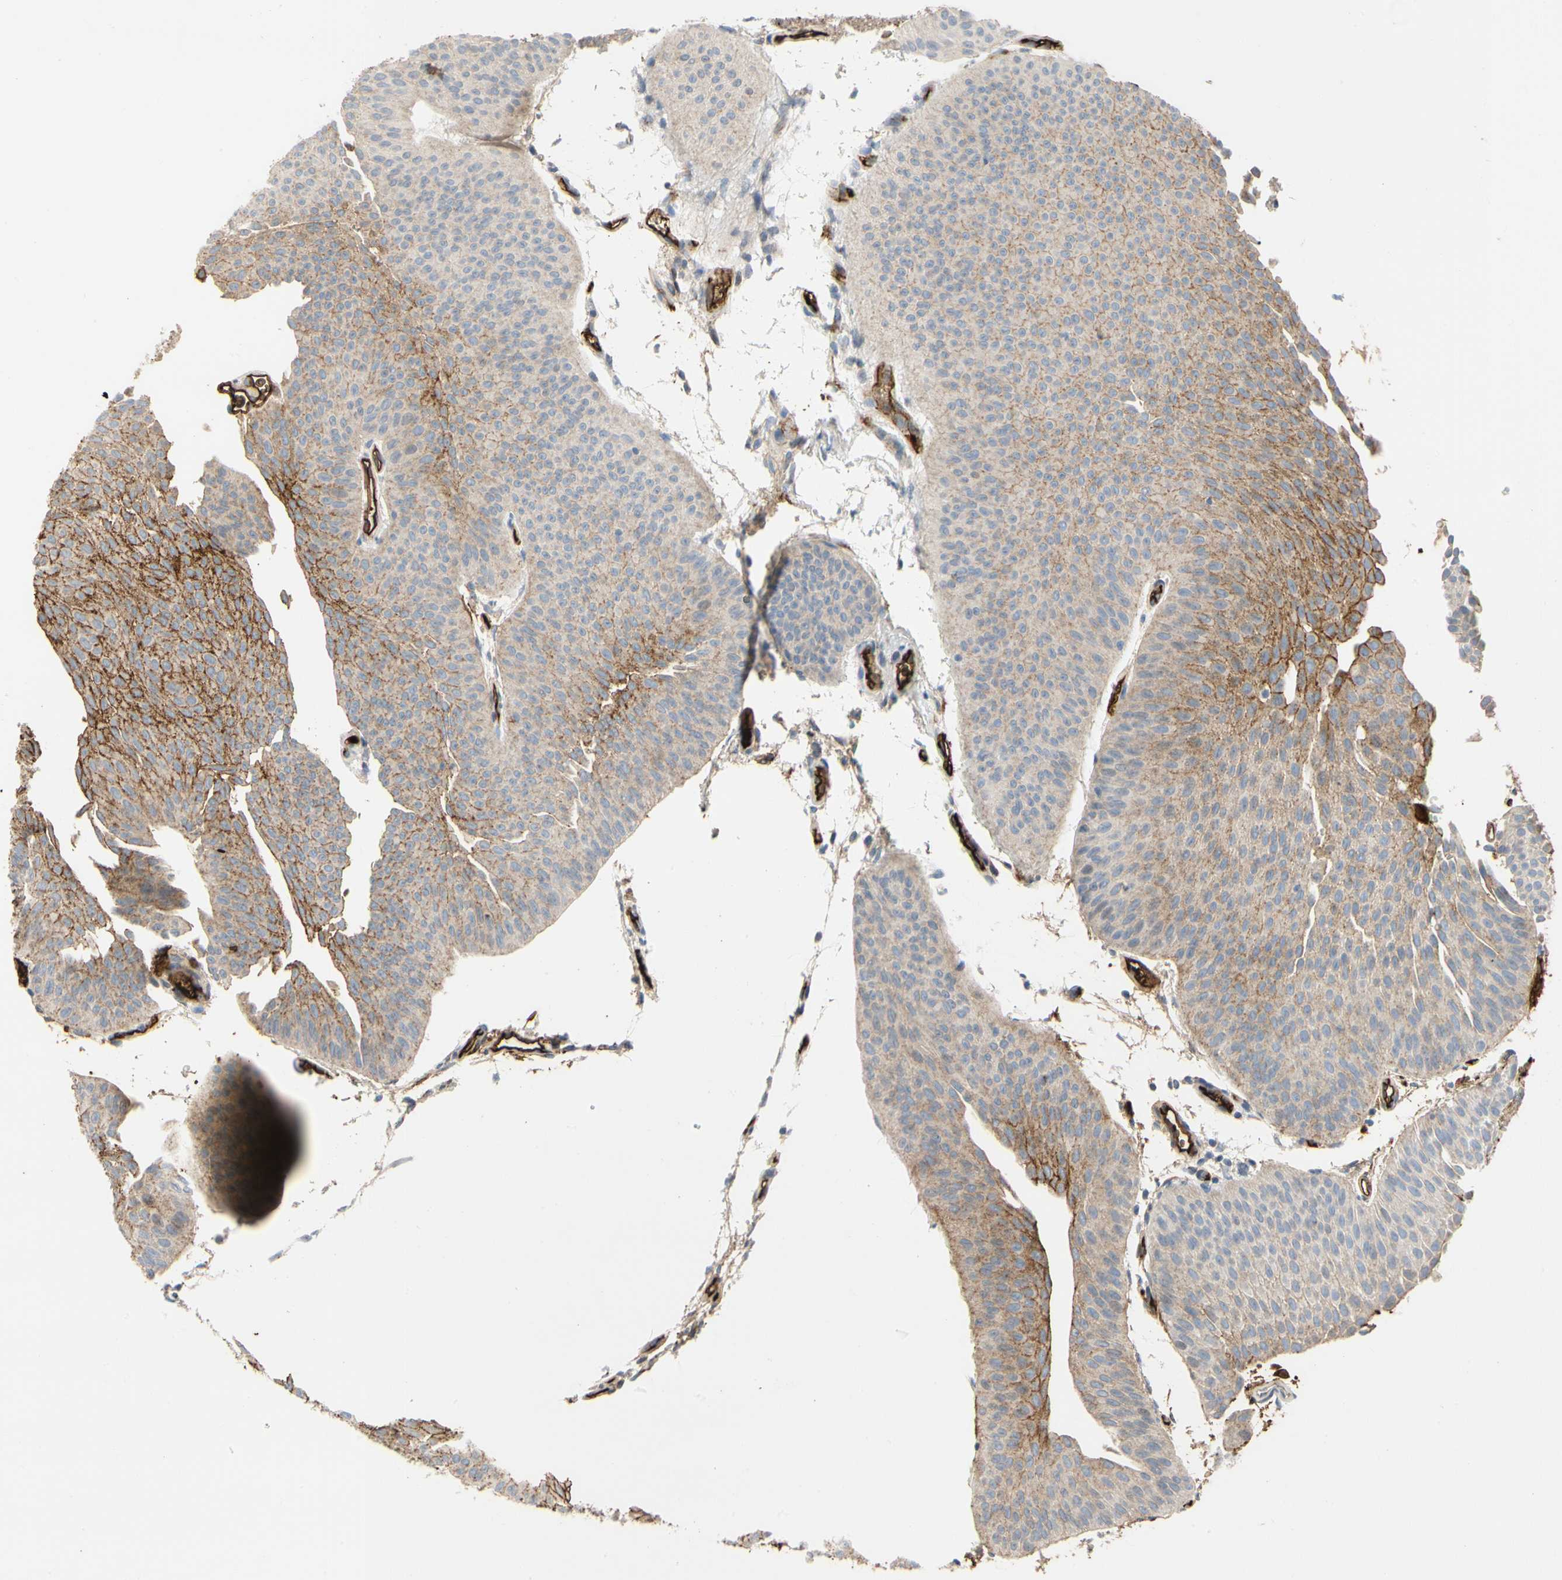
{"staining": {"intensity": "moderate", "quantity": ">75%", "location": "cytoplasmic/membranous"}, "tissue": "urothelial cancer", "cell_type": "Tumor cells", "image_type": "cancer", "snomed": [{"axis": "morphology", "description": "Urothelial carcinoma, Low grade"}, {"axis": "topography", "description": "Urinary bladder"}], "caption": "Low-grade urothelial carcinoma tissue demonstrates moderate cytoplasmic/membranous staining in about >75% of tumor cells, visualized by immunohistochemistry.", "gene": "FGB", "patient": {"sex": "female", "age": 60}}